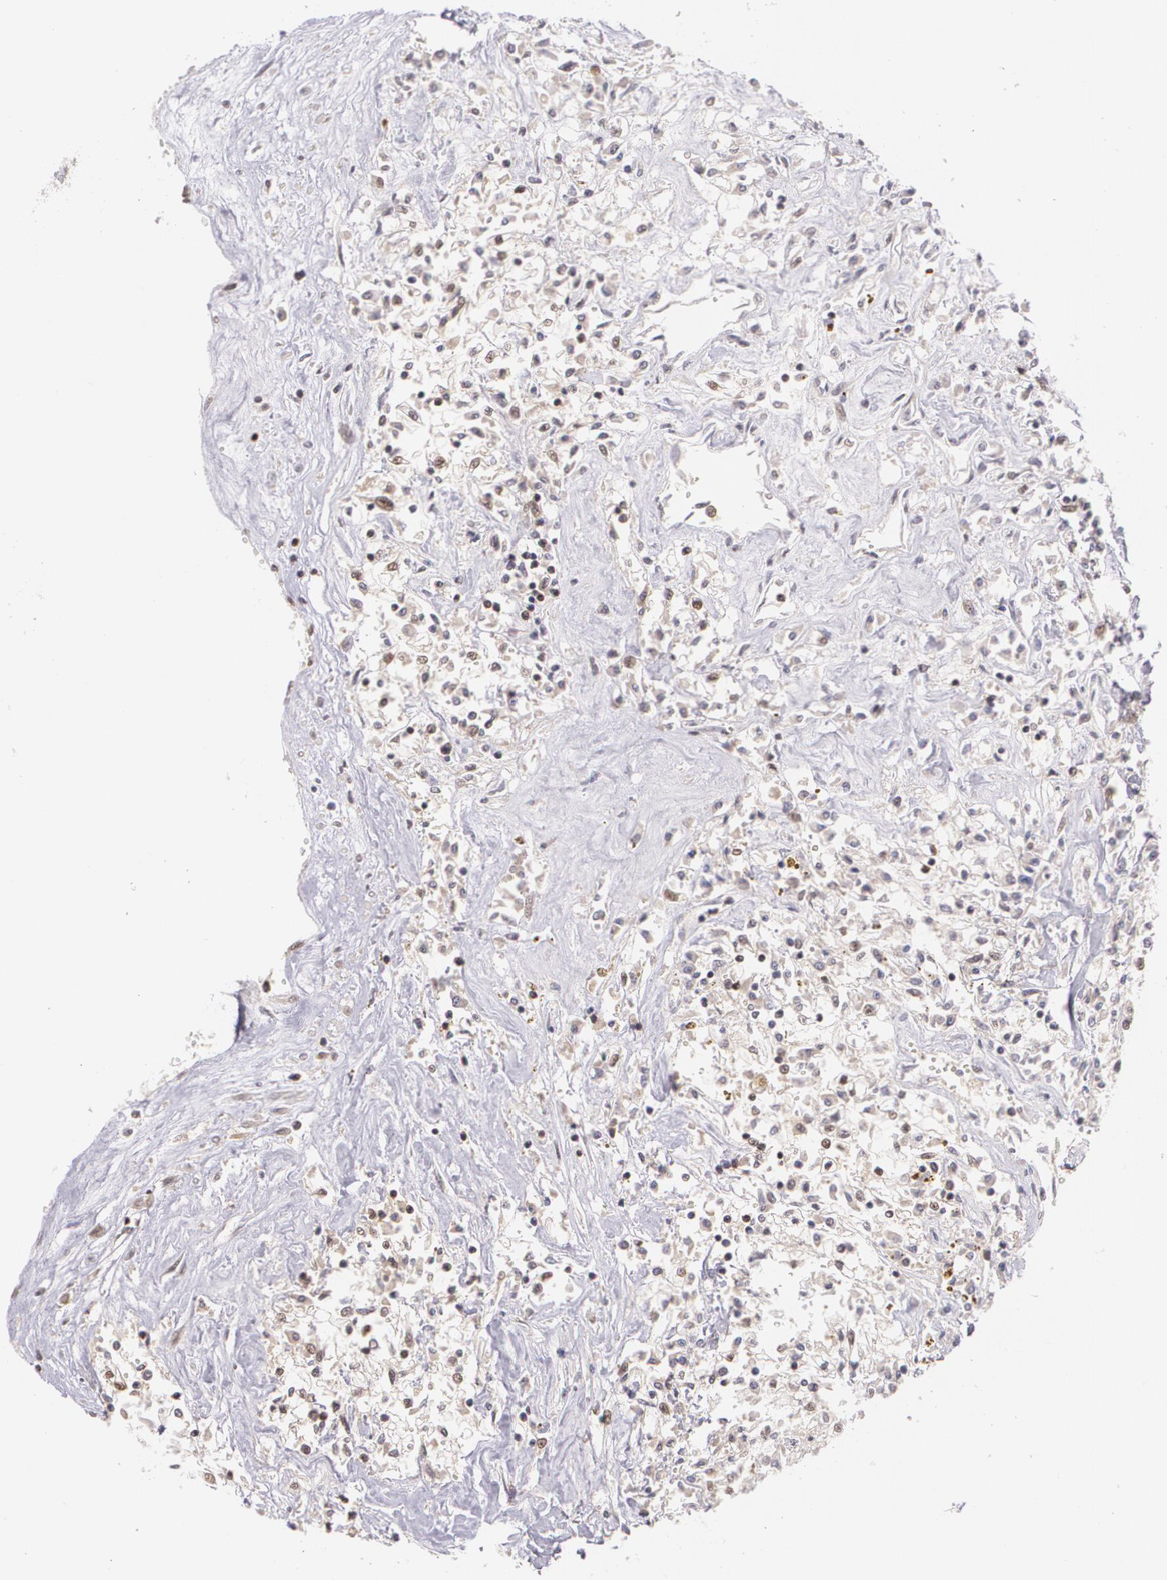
{"staining": {"intensity": "weak", "quantity": "<25%", "location": "cytoplasmic/membranous,nuclear"}, "tissue": "renal cancer", "cell_type": "Tumor cells", "image_type": "cancer", "snomed": [{"axis": "morphology", "description": "Adenocarcinoma, NOS"}, {"axis": "topography", "description": "Kidney"}], "caption": "Adenocarcinoma (renal) was stained to show a protein in brown. There is no significant positivity in tumor cells.", "gene": "CUL2", "patient": {"sex": "male", "age": 78}}